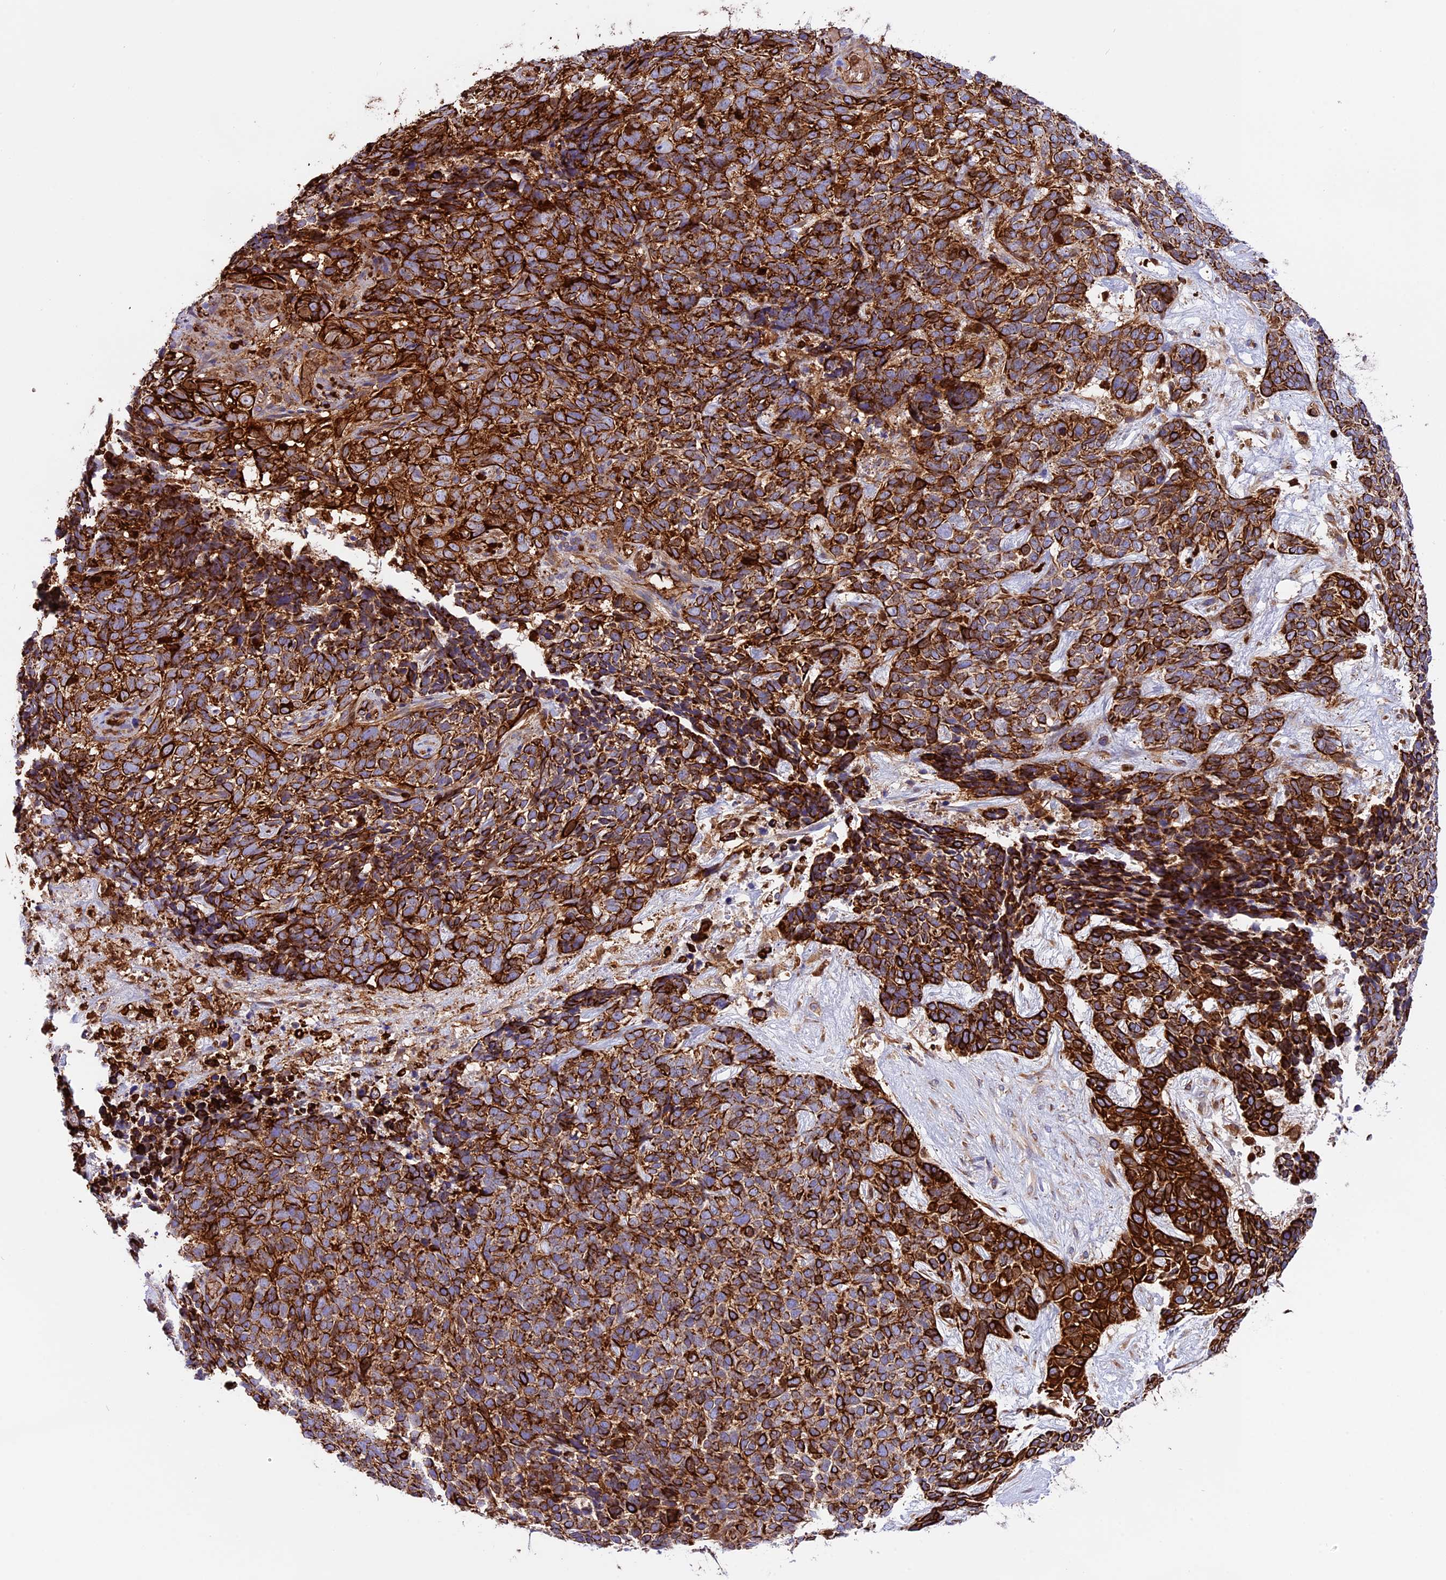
{"staining": {"intensity": "strong", "quantity": ">75%", "location": "cytoplasmic/membranous"}, "tissue": "skin cancer", "cell_type": "Tumor cells", "image_type": "cancer", "snomed": [{"axis": "morphology", "description": "Basal cell carcinoma"}, {"axis": "topography", "description": "Skin"}], "caption": "Human skin basal cell carcinoma stained for a protein (brown) shows strong cytoplasmic/membranous positive staining in approximately >75% of tumor cells.", "gene": "CD99L2", "patient": {"sex": "female", "age": 84}}